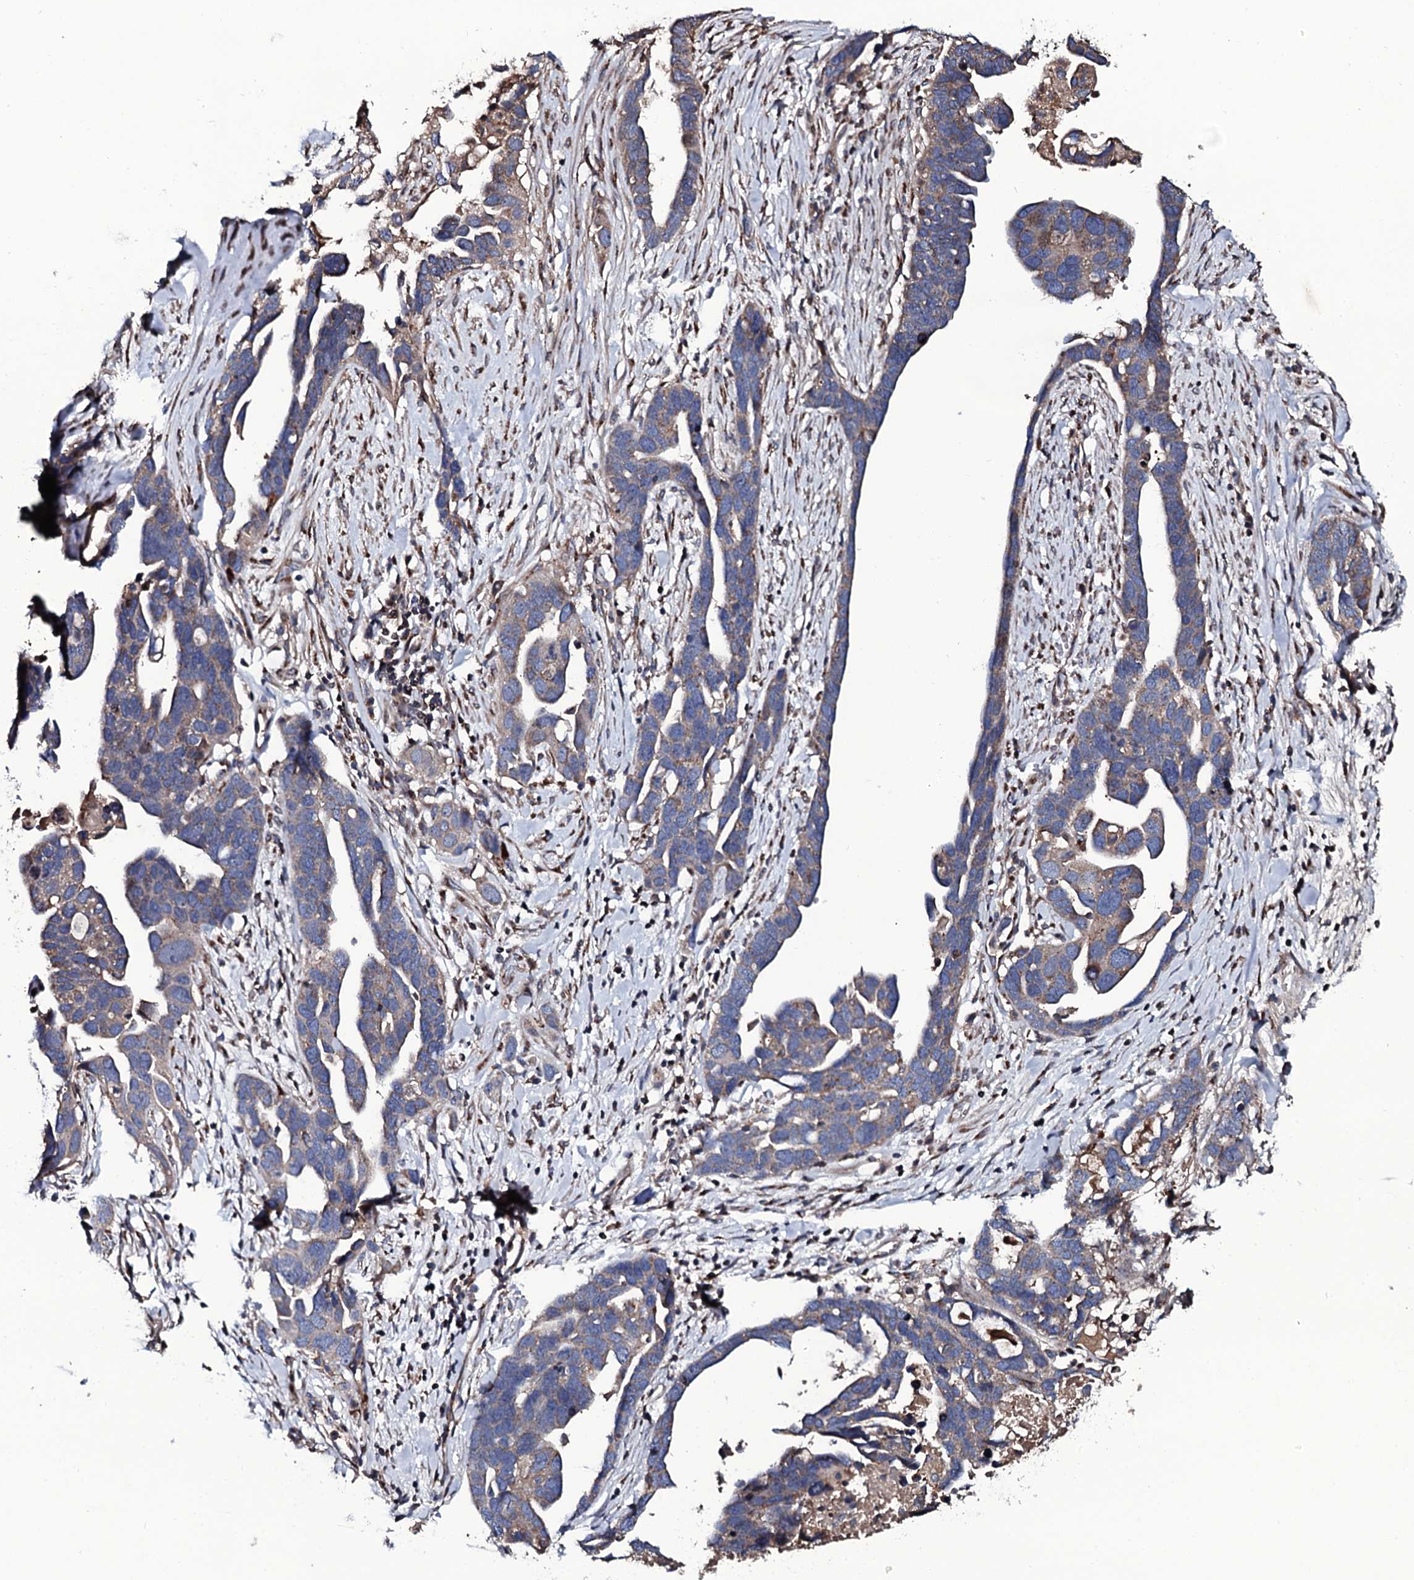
{"staining": {"intensity": "weak", "quantity": "<25%", "location": "cytoplasmic/membranous"}, "tissue": "ovarian cancer", "cell_type": "Tumor cells", "image_type": "cancer", "snomed": [{"axis": "morphology", "description": "Cystadenocarcinoma, serous, NOS"}, {"axis": "topography", "description": "Ovary"}], "caption": "Ovarian cancer was stained to show a protein in brown. There is no significant positivity in tumor cells.", "gene": "PLET1", "patient": {"sex": "female", "age": 54}}